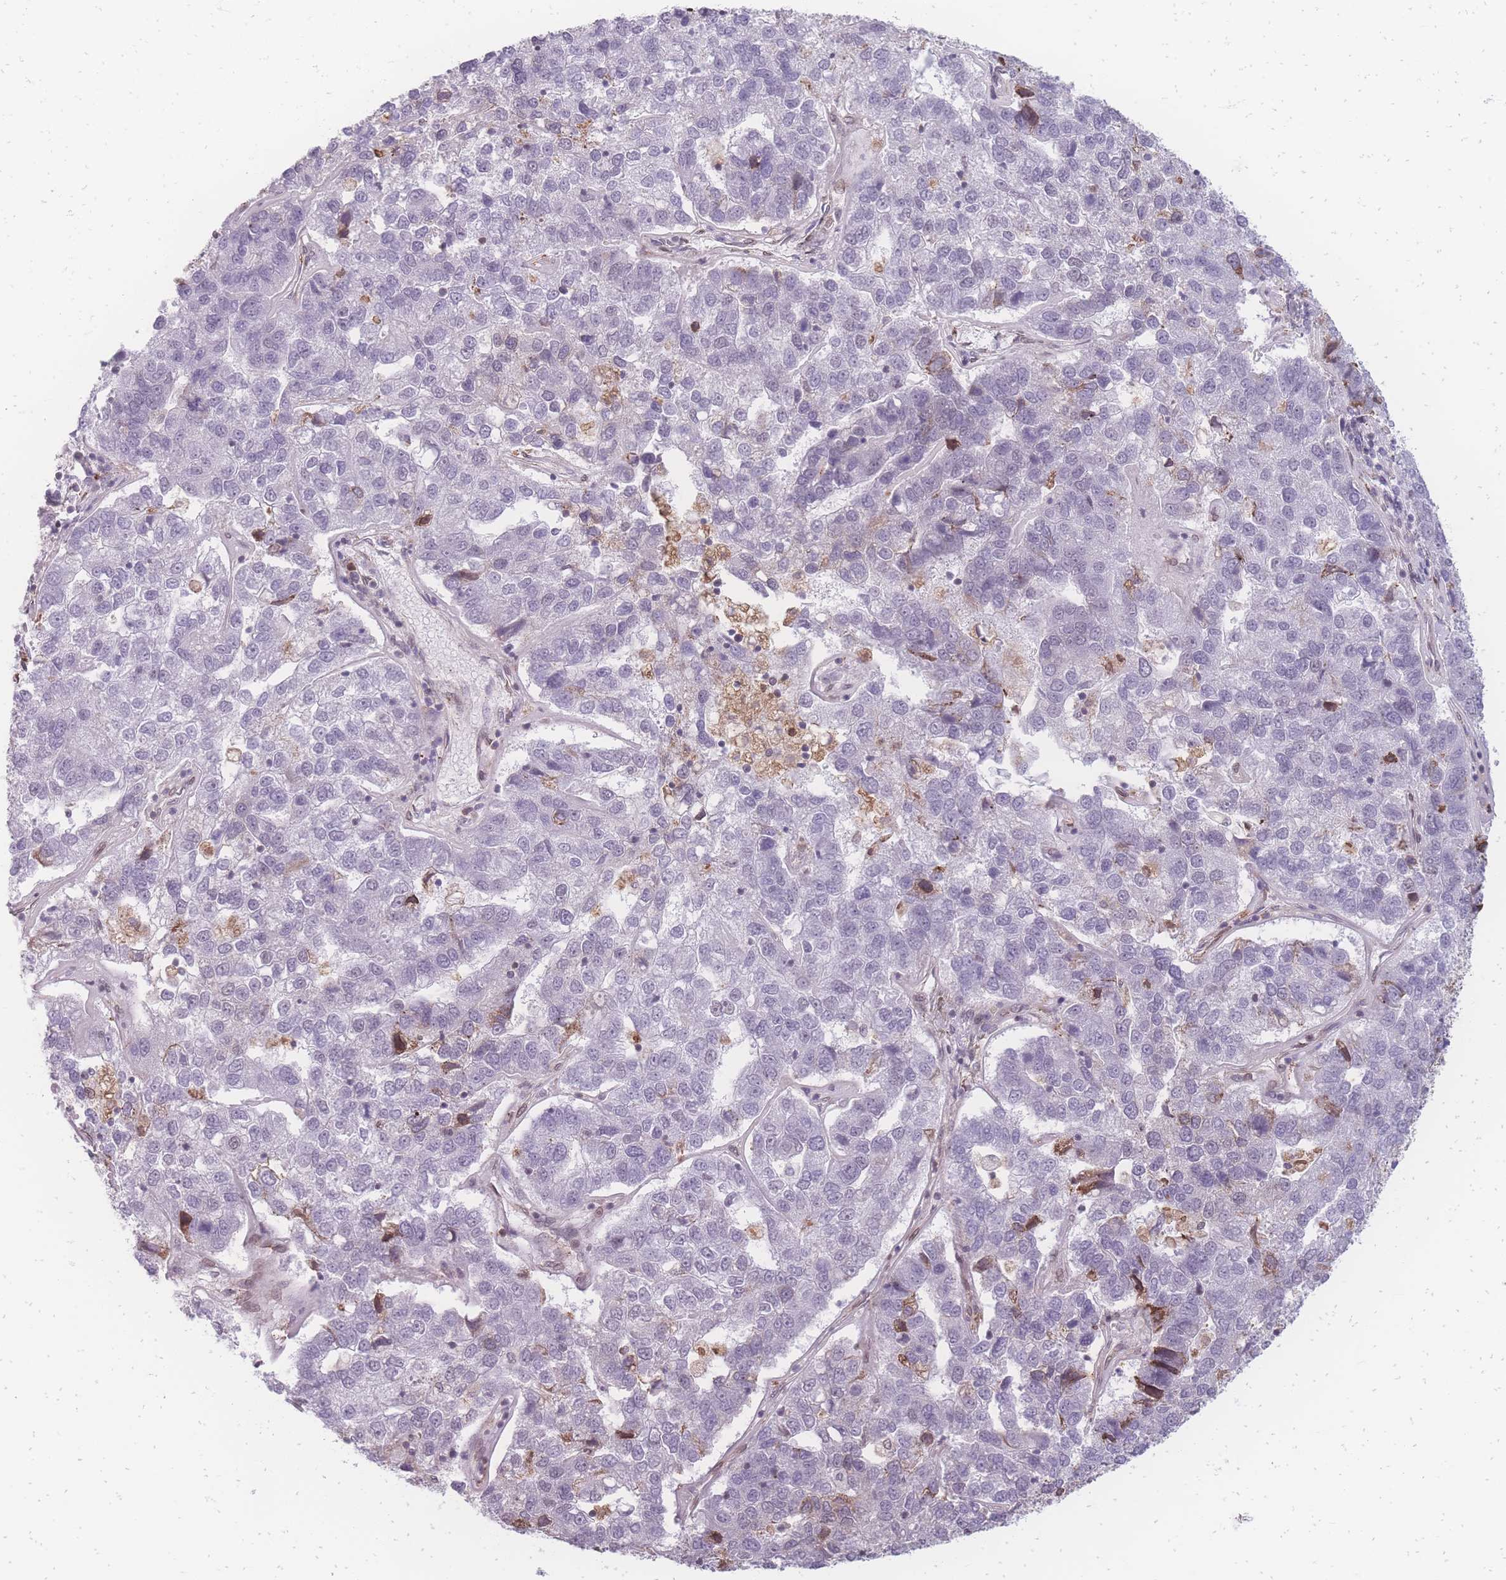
{"staining": {"intensity": "negative", "quantity": "none", "location": "none"}, "tissue": "pancreatic cancer", "cell_type": "Tumor cells", "image_type": "cancer", "snomed": [{"axis": "morphology", "description": "Adenocarcinoma, NOS"}, {"axis": "topography", "description": "Pancreas"}], "caption": "High power microscopy image of an immunohistochemistry (IHC) image of pancreatic cancer, revealing no significant positivity in tumor cells.", "gene": "ZC3H13", "patient": {"sex": "female", "age": 61}}